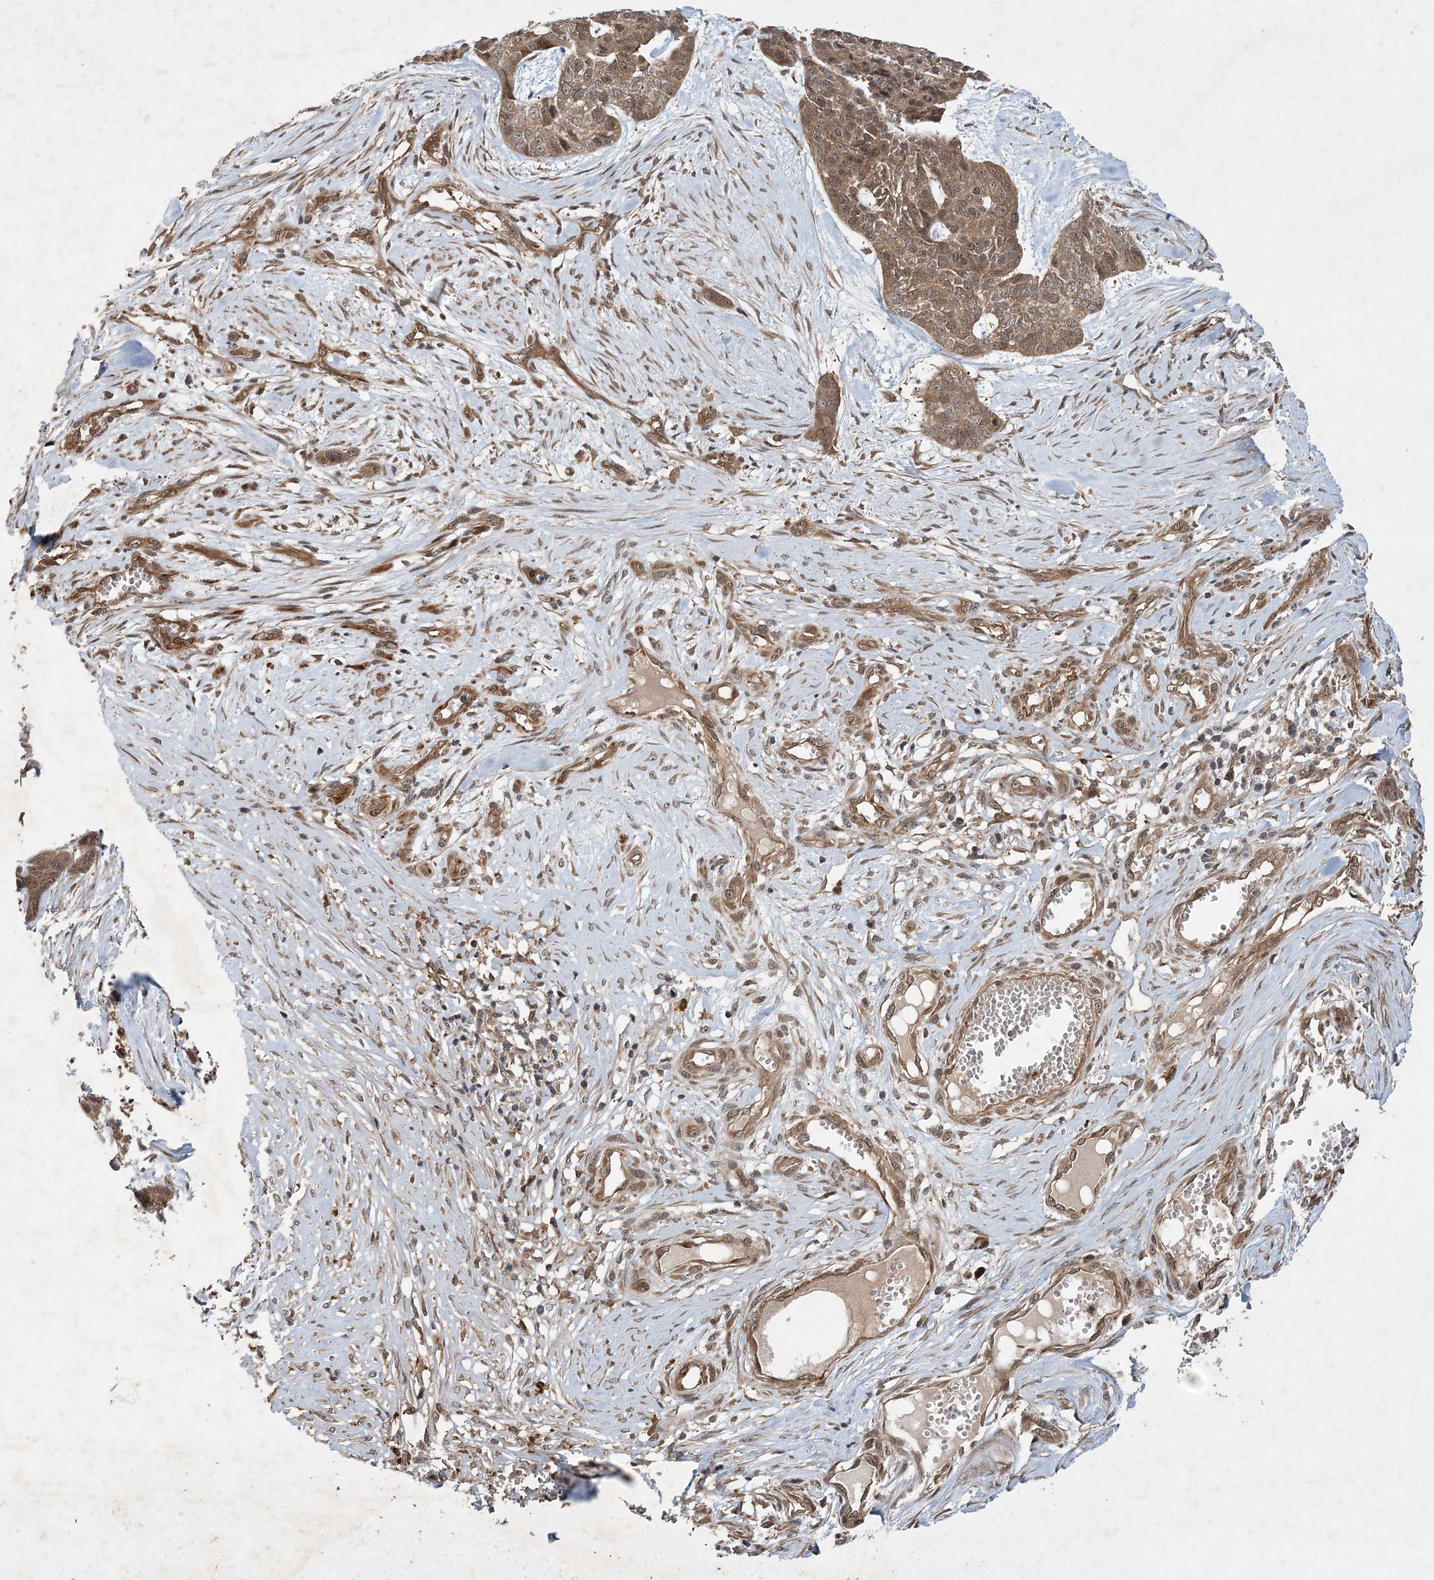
{"staining": {"intensity": "moderate", "quantity": ">75%", "location": "cytoplasmic/membranous"}, "tissue": "skin cancer", "cell_type": "Tumor cells", "image_type": "cancer", "snomed": [{"axis": "morphology", "description": "Basal cell carcinoma"}, {"axis": "topography", "description": "Skin"}], "caption": "A brown stain highlights moderate cytoplasmic/membranous positivity of a protein in human skin cancer tumor cells. (brown staining indicates protein expression, while blue staining denotes nuclei).", "gene": "UBTD2", "patient": {"sex": "female", "age": 64}}